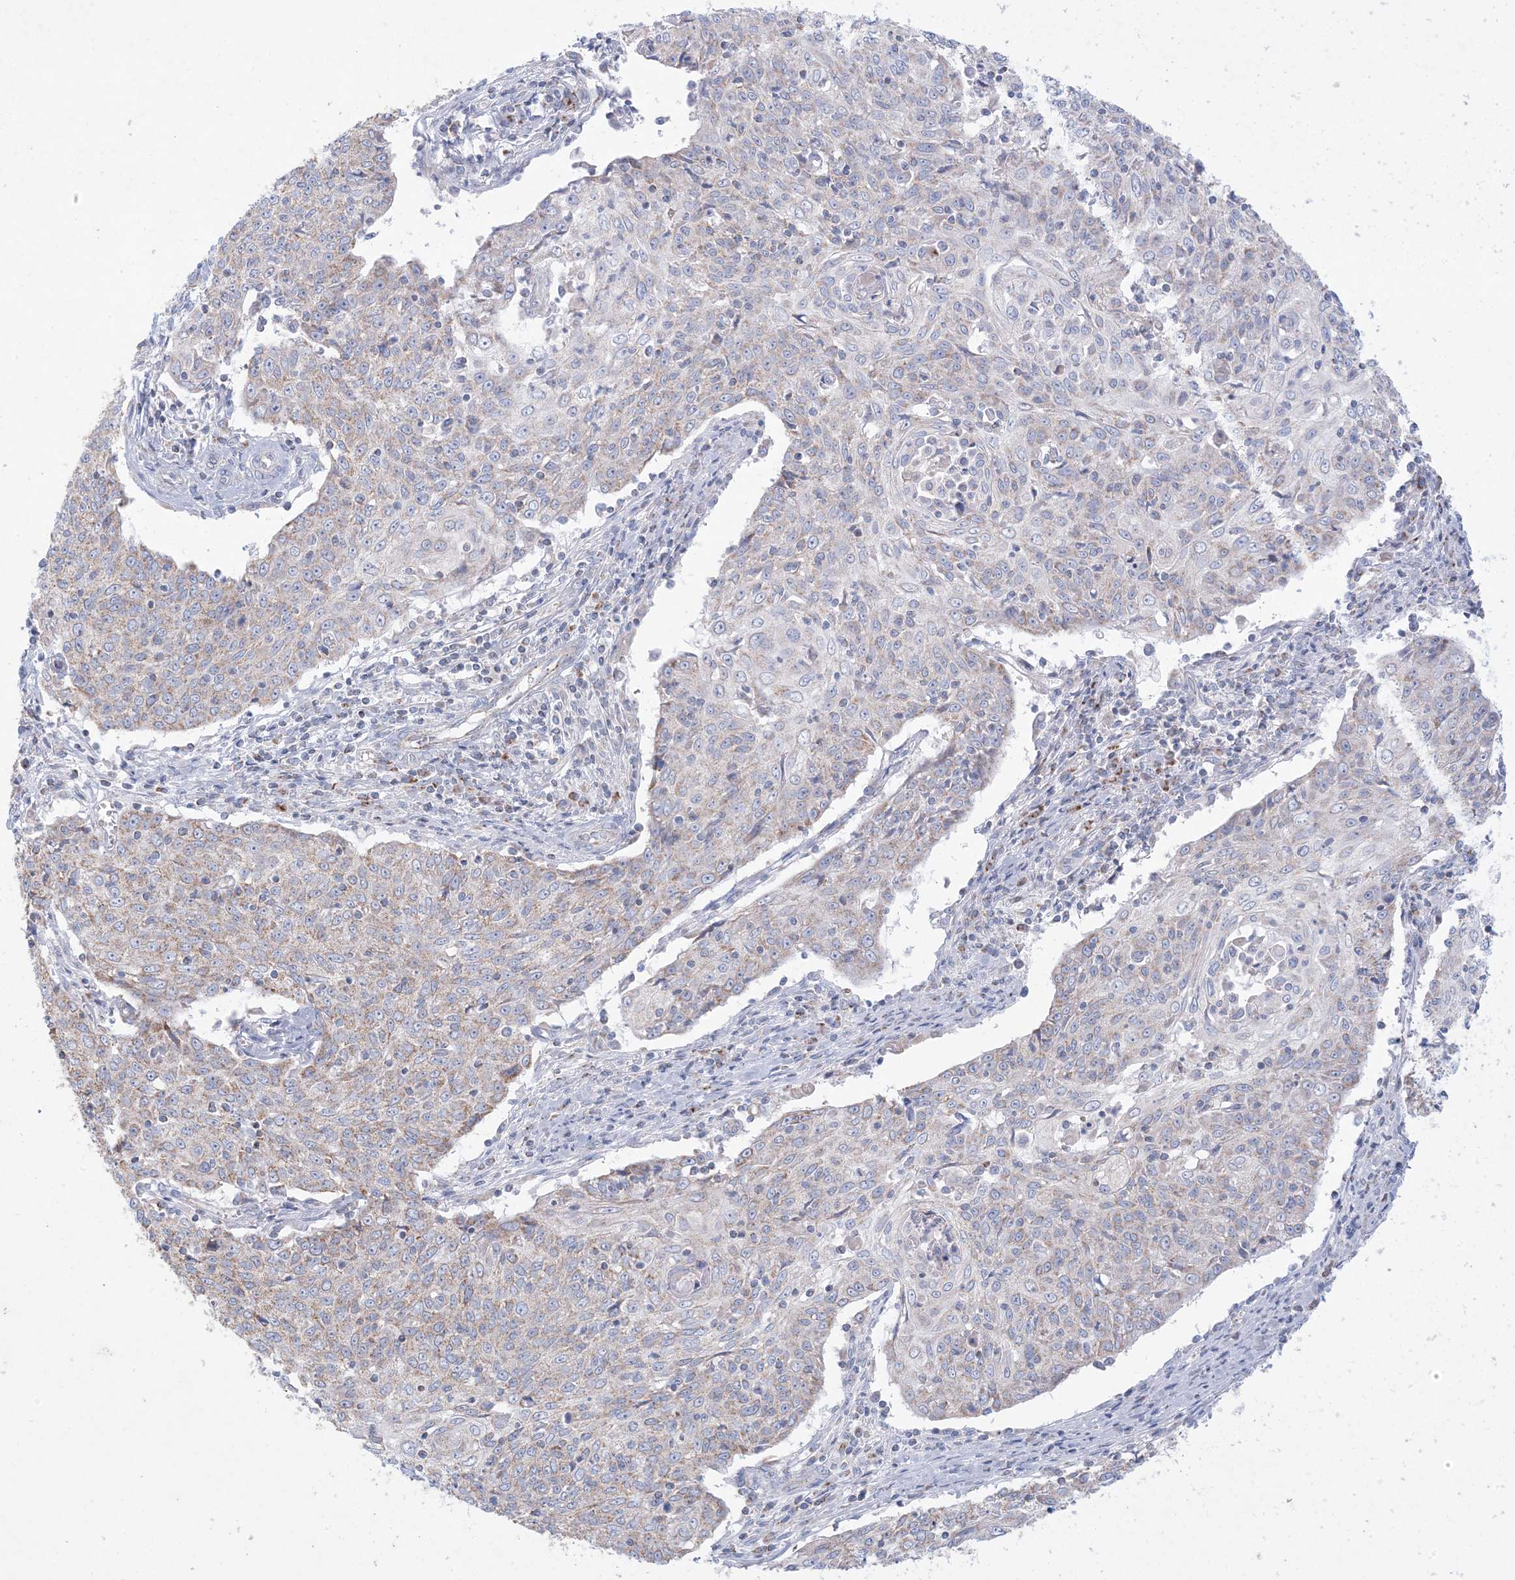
{"staining": {"intensity": "moderate", "quantity": "<25%", "location": "cytoplasmic/membranous"}, "tissue": "cervical cancer", "cell_type": "Tumor cells", "image_type": "cancer", "snomed": [{"axis": "morphology", "description": "Squamous cell carcinoma, NOS"}, {"axis": "topography", "description": "Cervix"}], "caption": "Cervical cancer was stained to show a protein in brown. There is low levels of moderate cytoplasmic/membranous positivity in about <25% of tumor cells.", "gene": "KCTD6", "patient": {"sex": "female", "age": 48}}